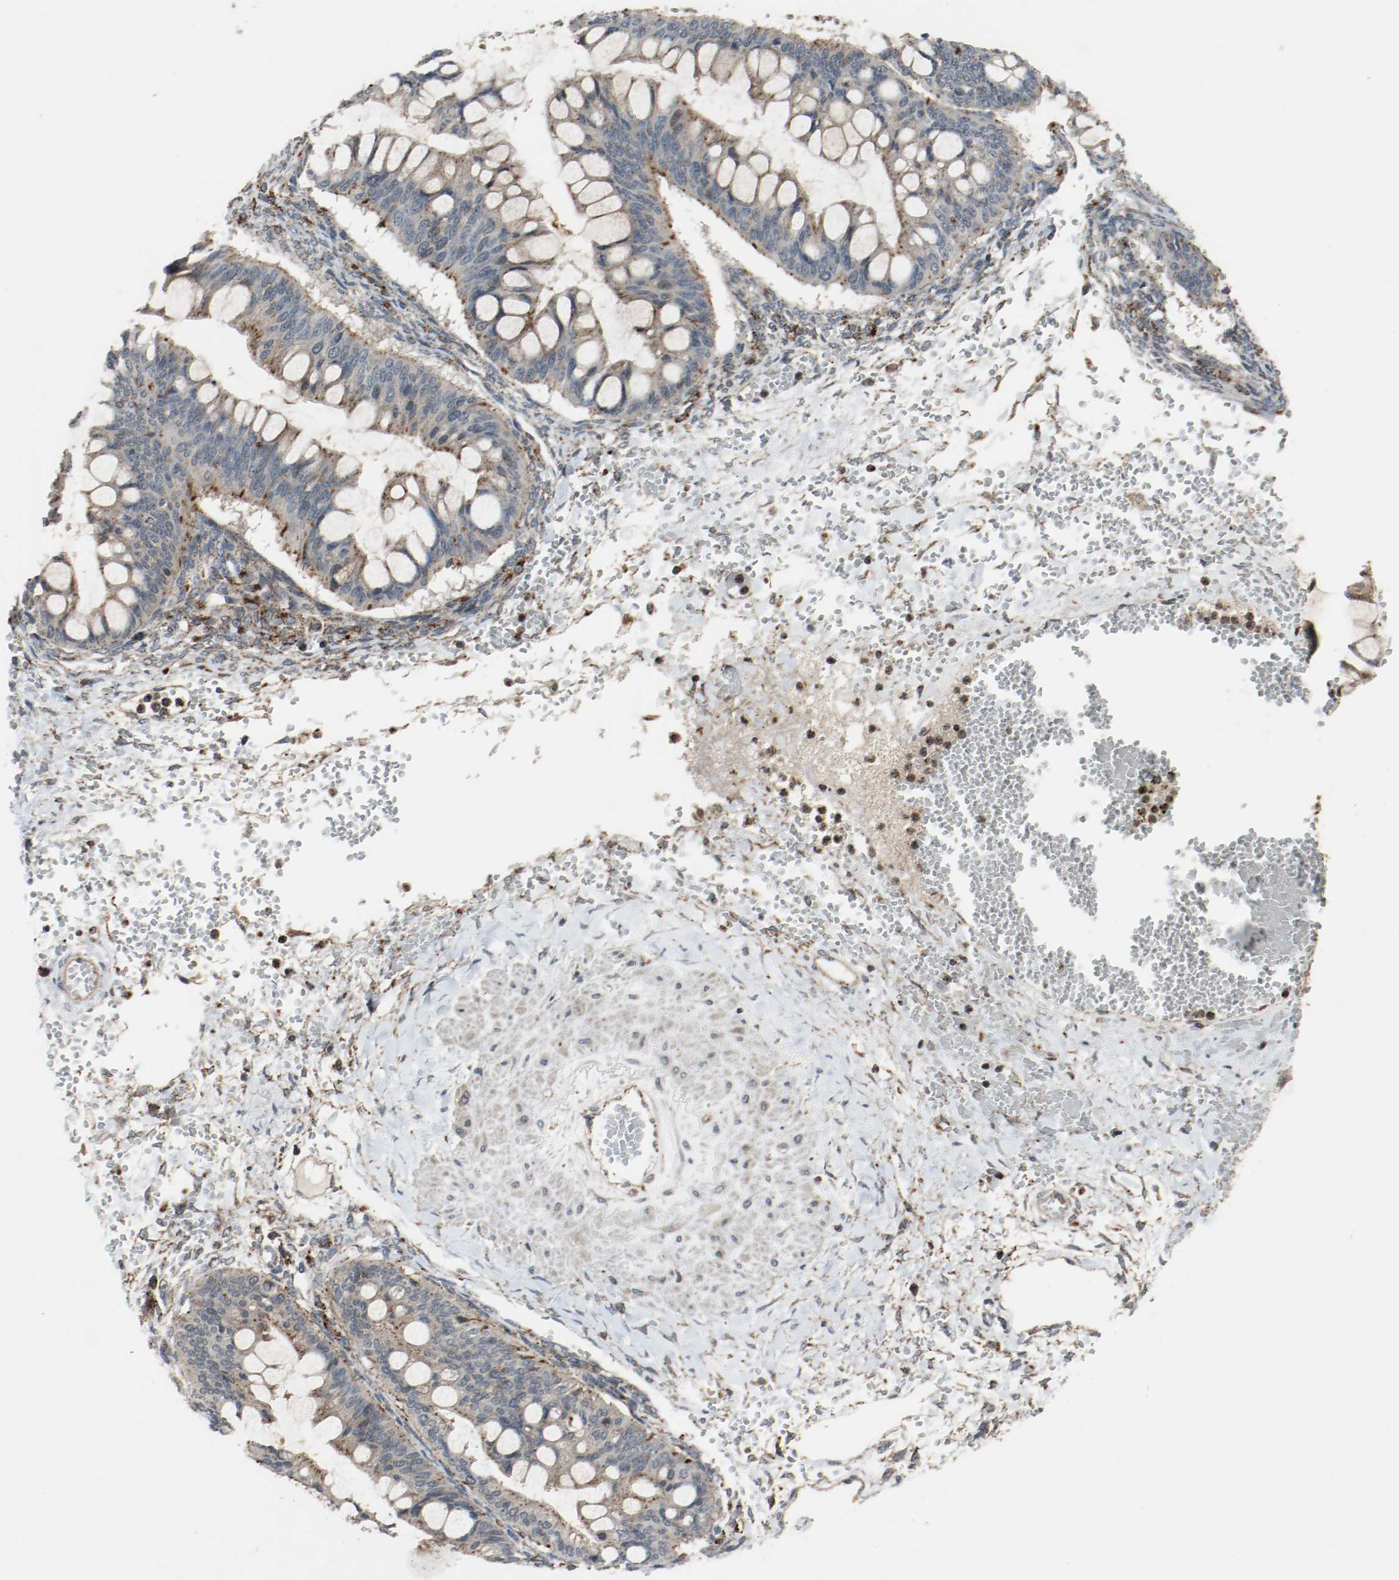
{"staining": {"intensity": "moderate", "quantity": ">75%", "location": "cytoplasmic/membranous"}, "tissue": "ovarian cancer", "cell_type": "Tumor cells", "image_type": "cancer", "snomed": [{"axis": "morphology", "description": "Cystadenocarcinoma, mucinous, NOS"}, {"axis": "topography", "description": "Ovary"}], "caption": "Tumor cells show moderate cytoplasmic/membranous staining in approximately >75% of cells in ovarian mucinous cystadenocarcinoma.", "gene": "LAMP2", "patient": {"sex": "female", "age": 73}}